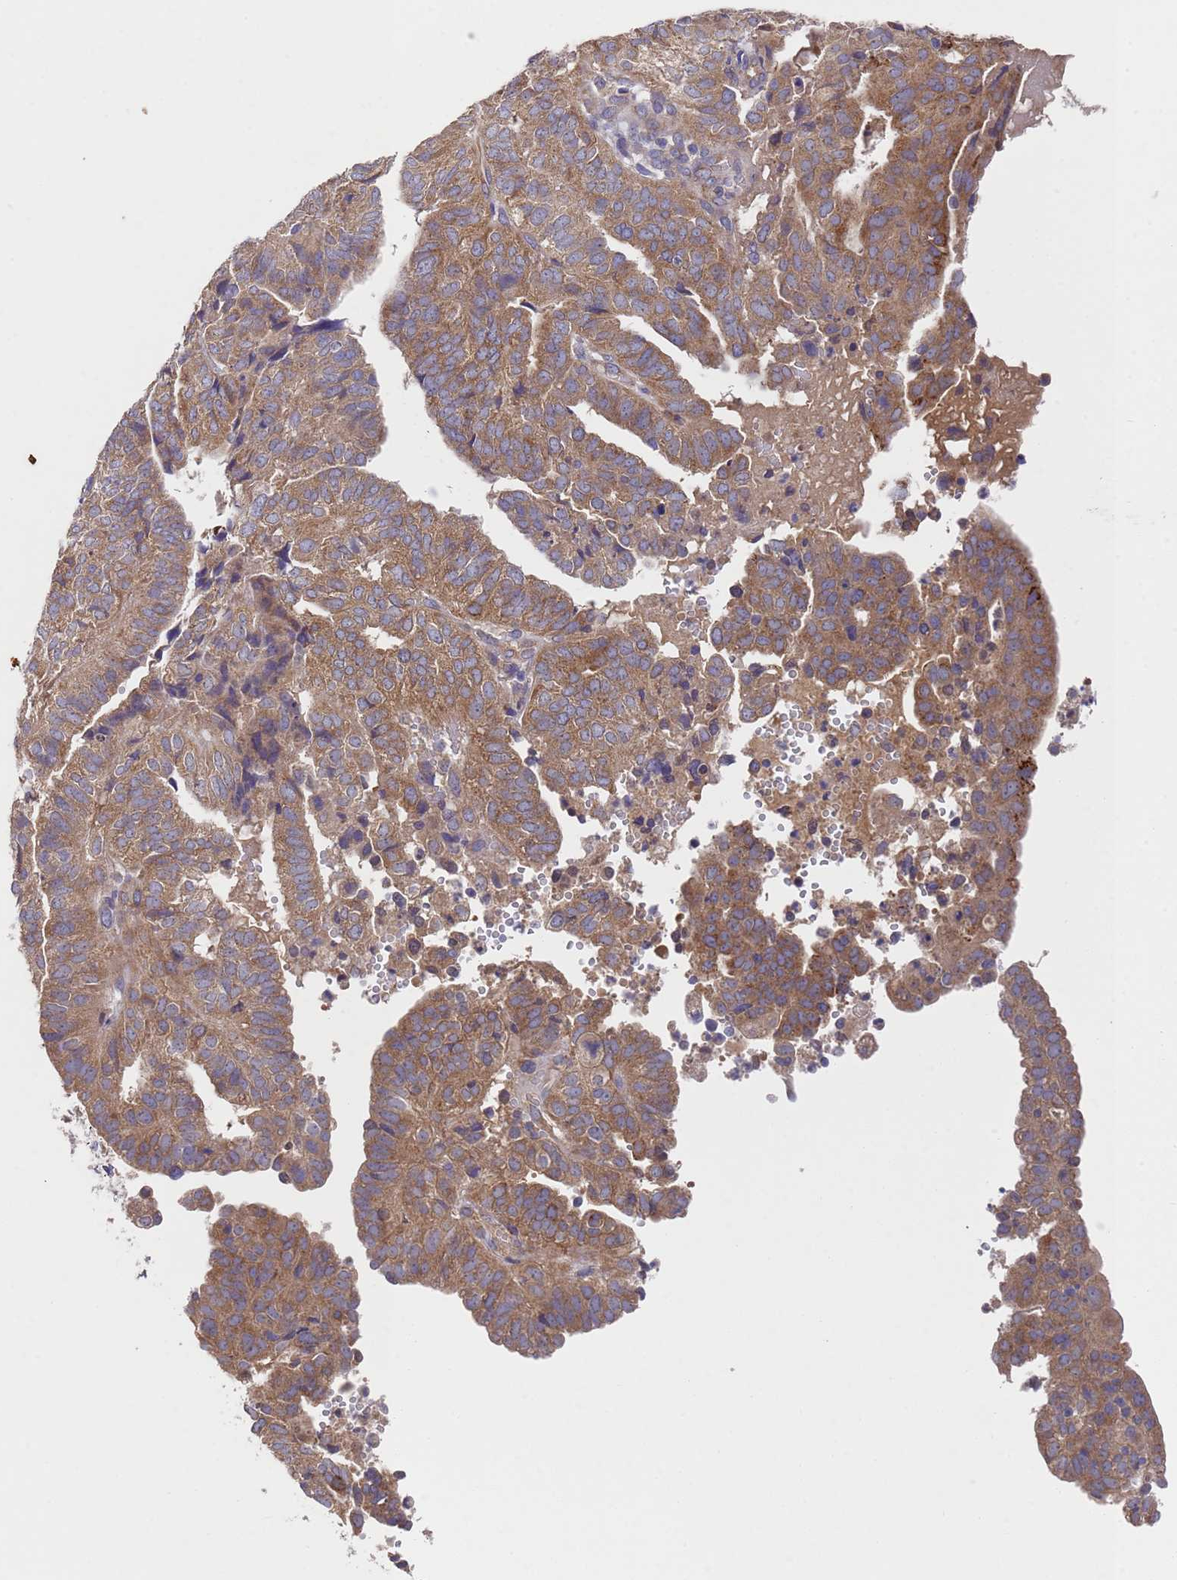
{"staining": {"intensity": "moderate", "quantity": ">75%", "location": "cytoplasmic/membranous"}, "tissue": "endometrial cancer", "cell_type": "Tumor cells", "image_type": "cancer", "snomed": [{"axis": "morphology", "description": "Adenocarcinoma, NOS"}, {"axis": "topography", "description": "Uterus"}], "caption": "A high-resolution micrograph shows IHC staining of adenocarcinoma (endometrial), which displays moderate cytoplasmic/membranous expression in approximately >75% of tumor cells.", "gene": "DCAF12L2", "patient": {"sex": "female", "age": 77}}